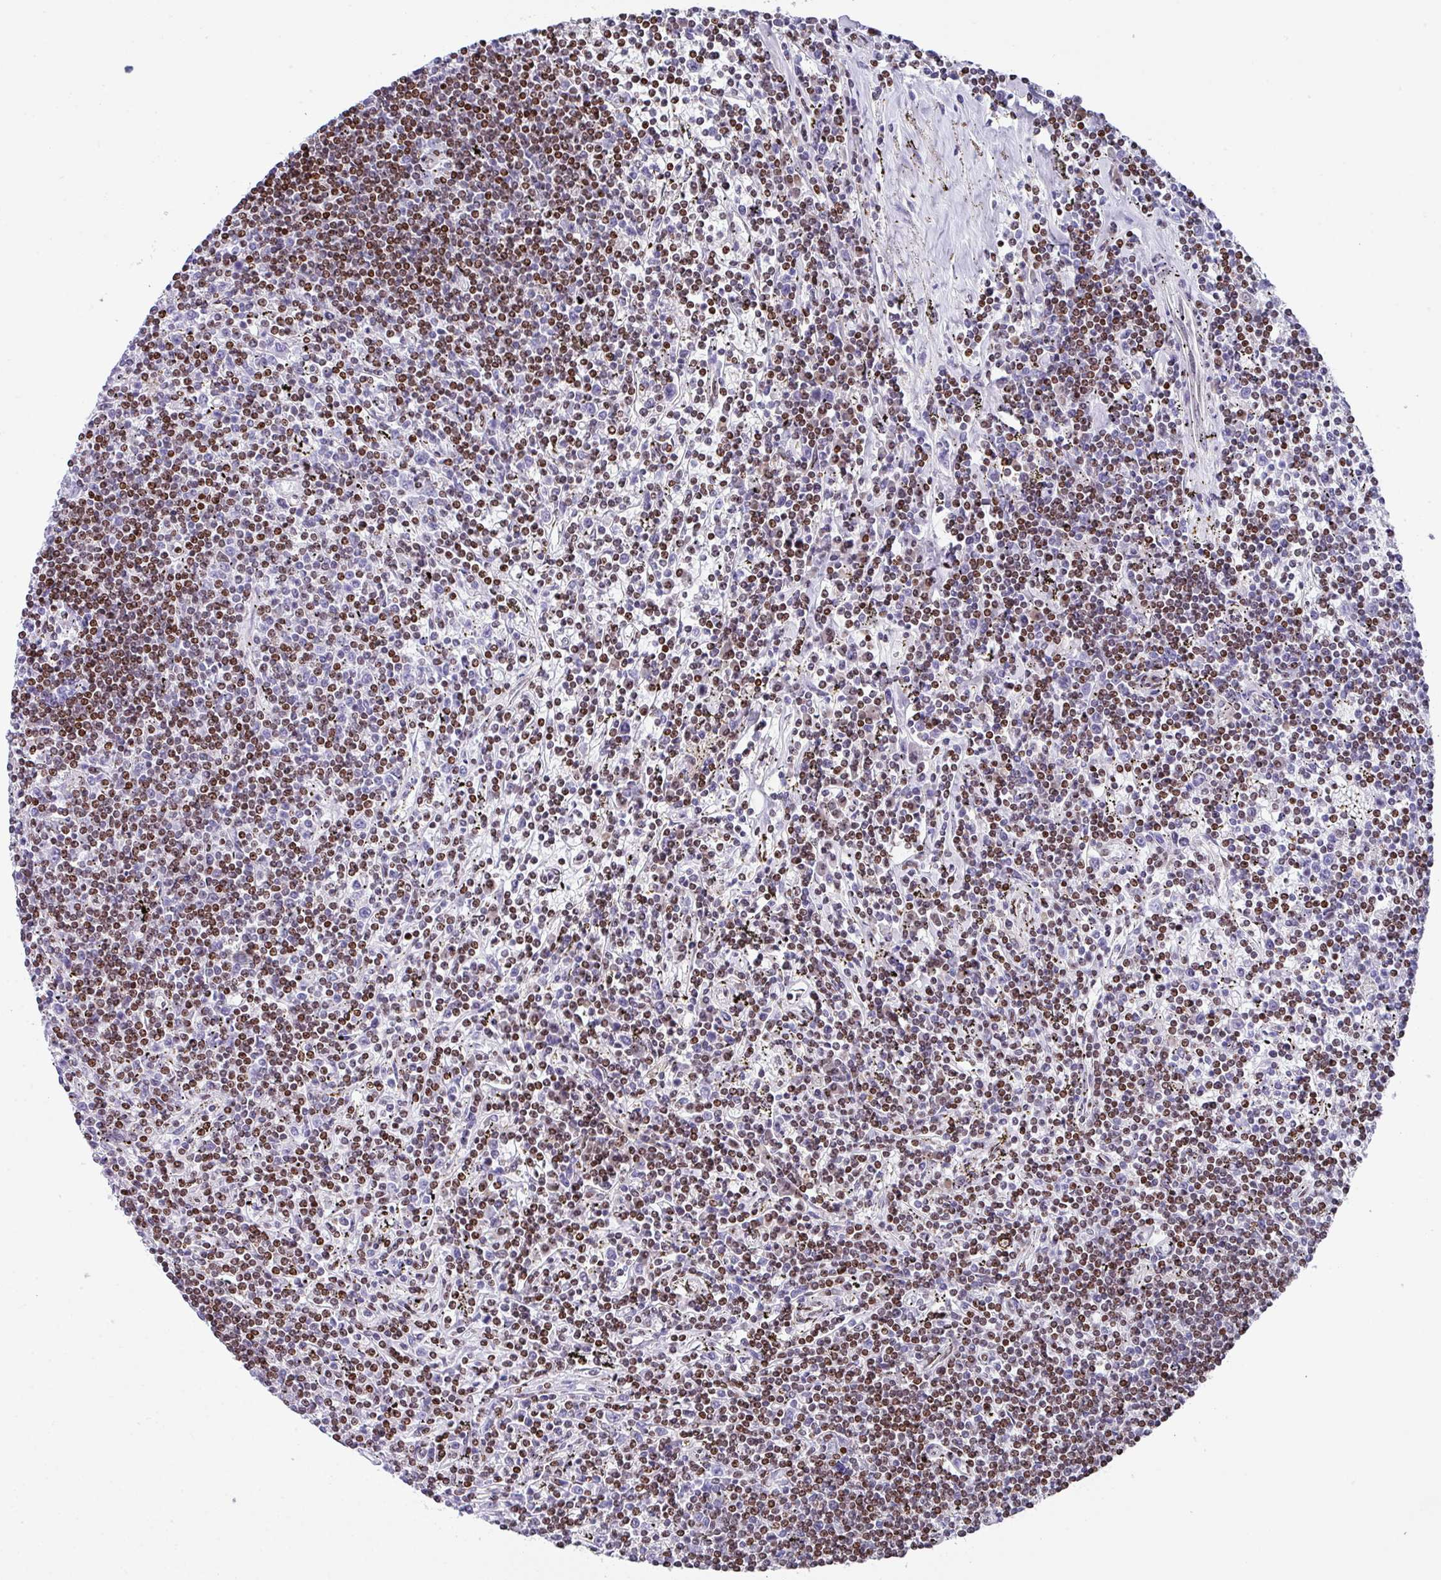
{"staining": {"intensity": "strong", "quantity": "25%-75%", "location": "nuclear"}, "tissue": "lymphoma", "cell_type": "Tumor cells", "image_type": "cancer", "snomed": [{"axis": "morphology", "description": "Malignant lymphoma, non-Hodgkin's type, Low grade"}, {"axis": "topography", "description": "Spleen"}], "caption": "A brown stain shows strong nuclear positivity of a protein in lymphoma tumor cells.", "gene": "TCF3", "patient": {"sex": "male", "age": 76}}